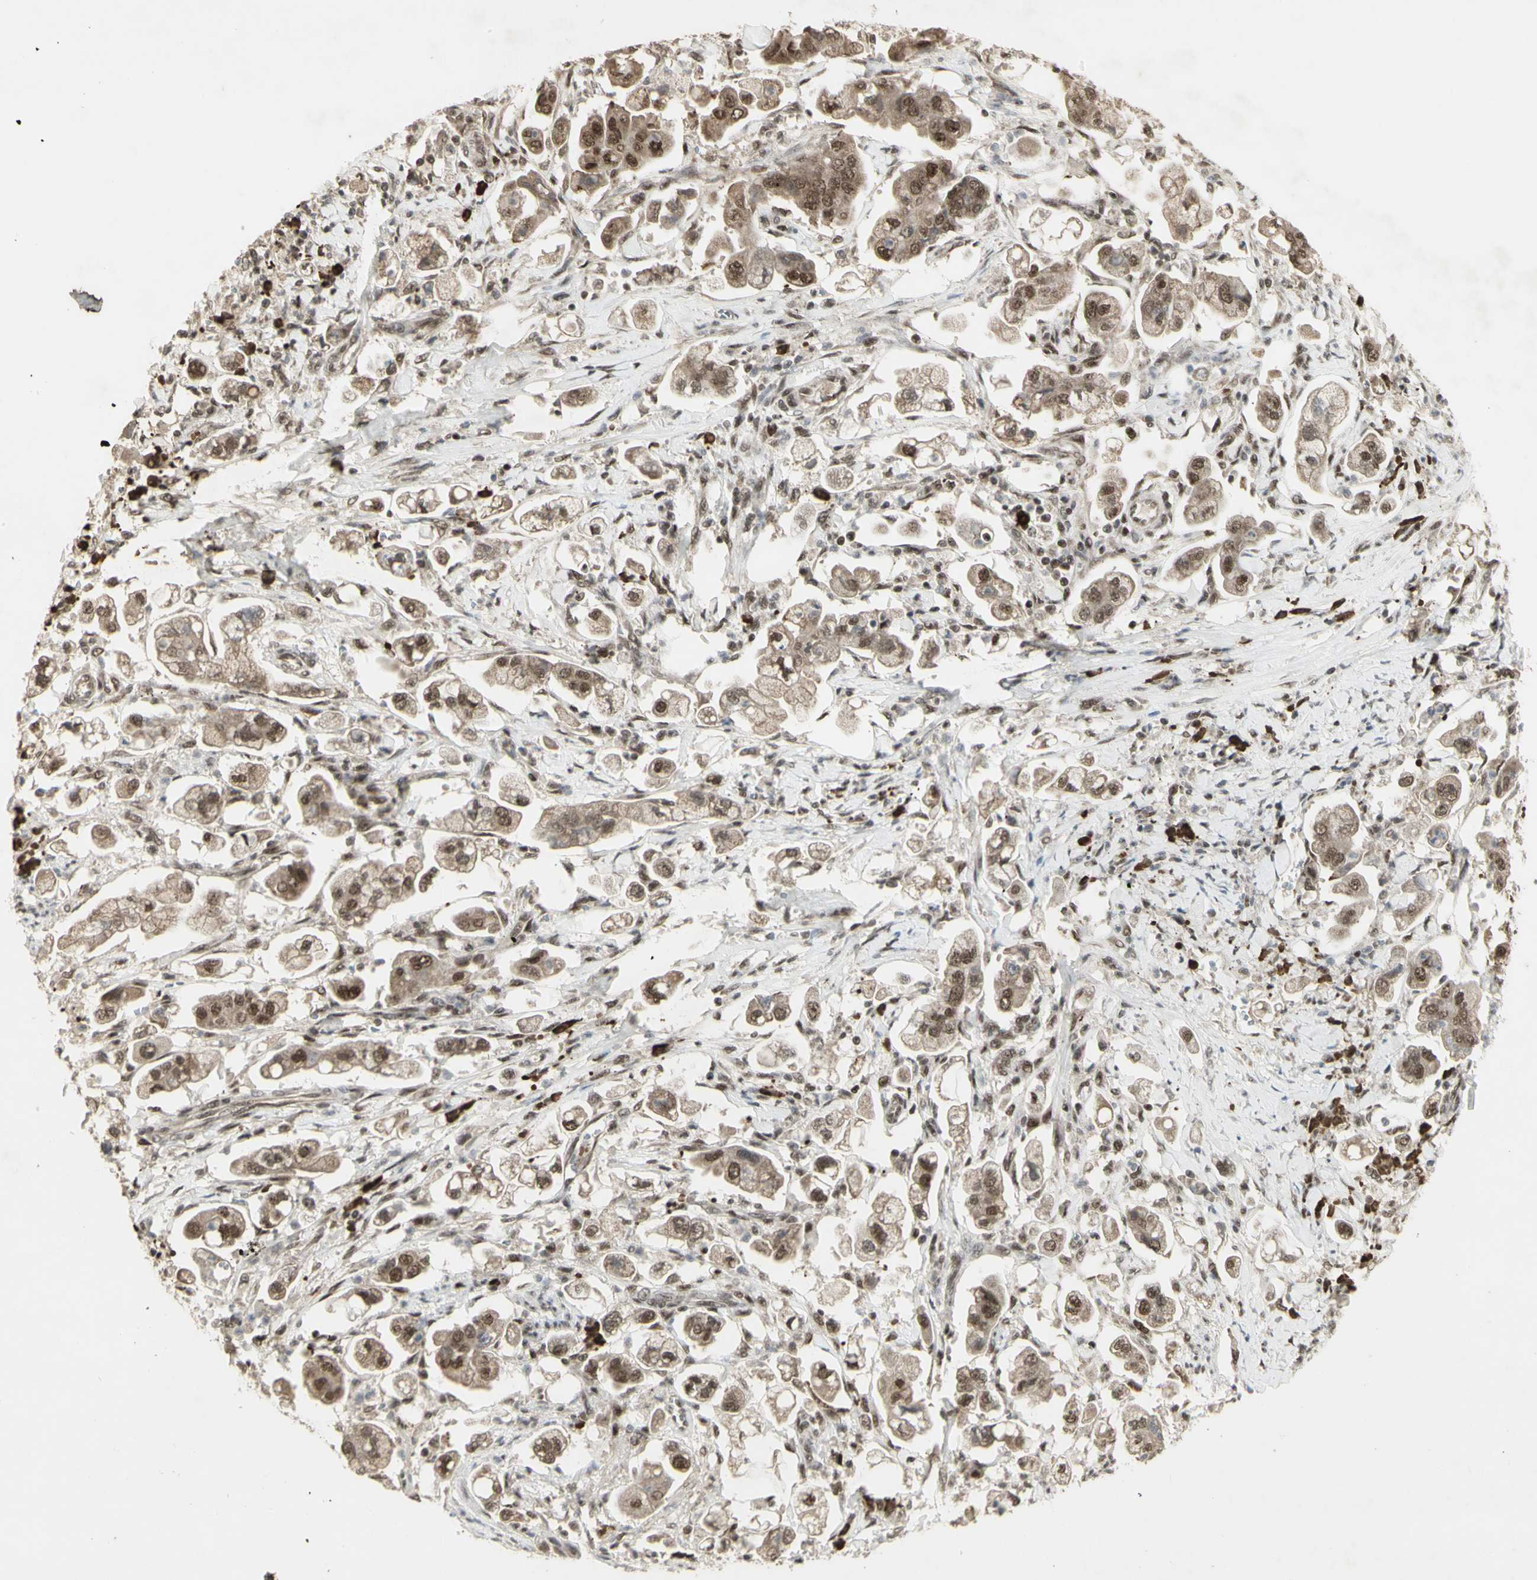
{"staining": {"intensity": "moderate", "quantity": ">75%", "location": "cytoplasmic/membranous,nuclear"}, "tissue": "stomach cancer", "cell_type": "Tumor cells", "image_type": "cancer", "snomed": [{"axis": "morphology", "description": "Adenocarcinoma, NOS"}, {"axis": "topography", "description": "Stomach"}], "caption": "Immunohistochemistry (DAB) staining of human stomach adenocarcinoma displays moderate cytoplasmic/membranous and nuclear protein expression in approximately >75% of tumor cells.", "gene": "CCNT1", "patient": {"sex": "male", "age": 62}}